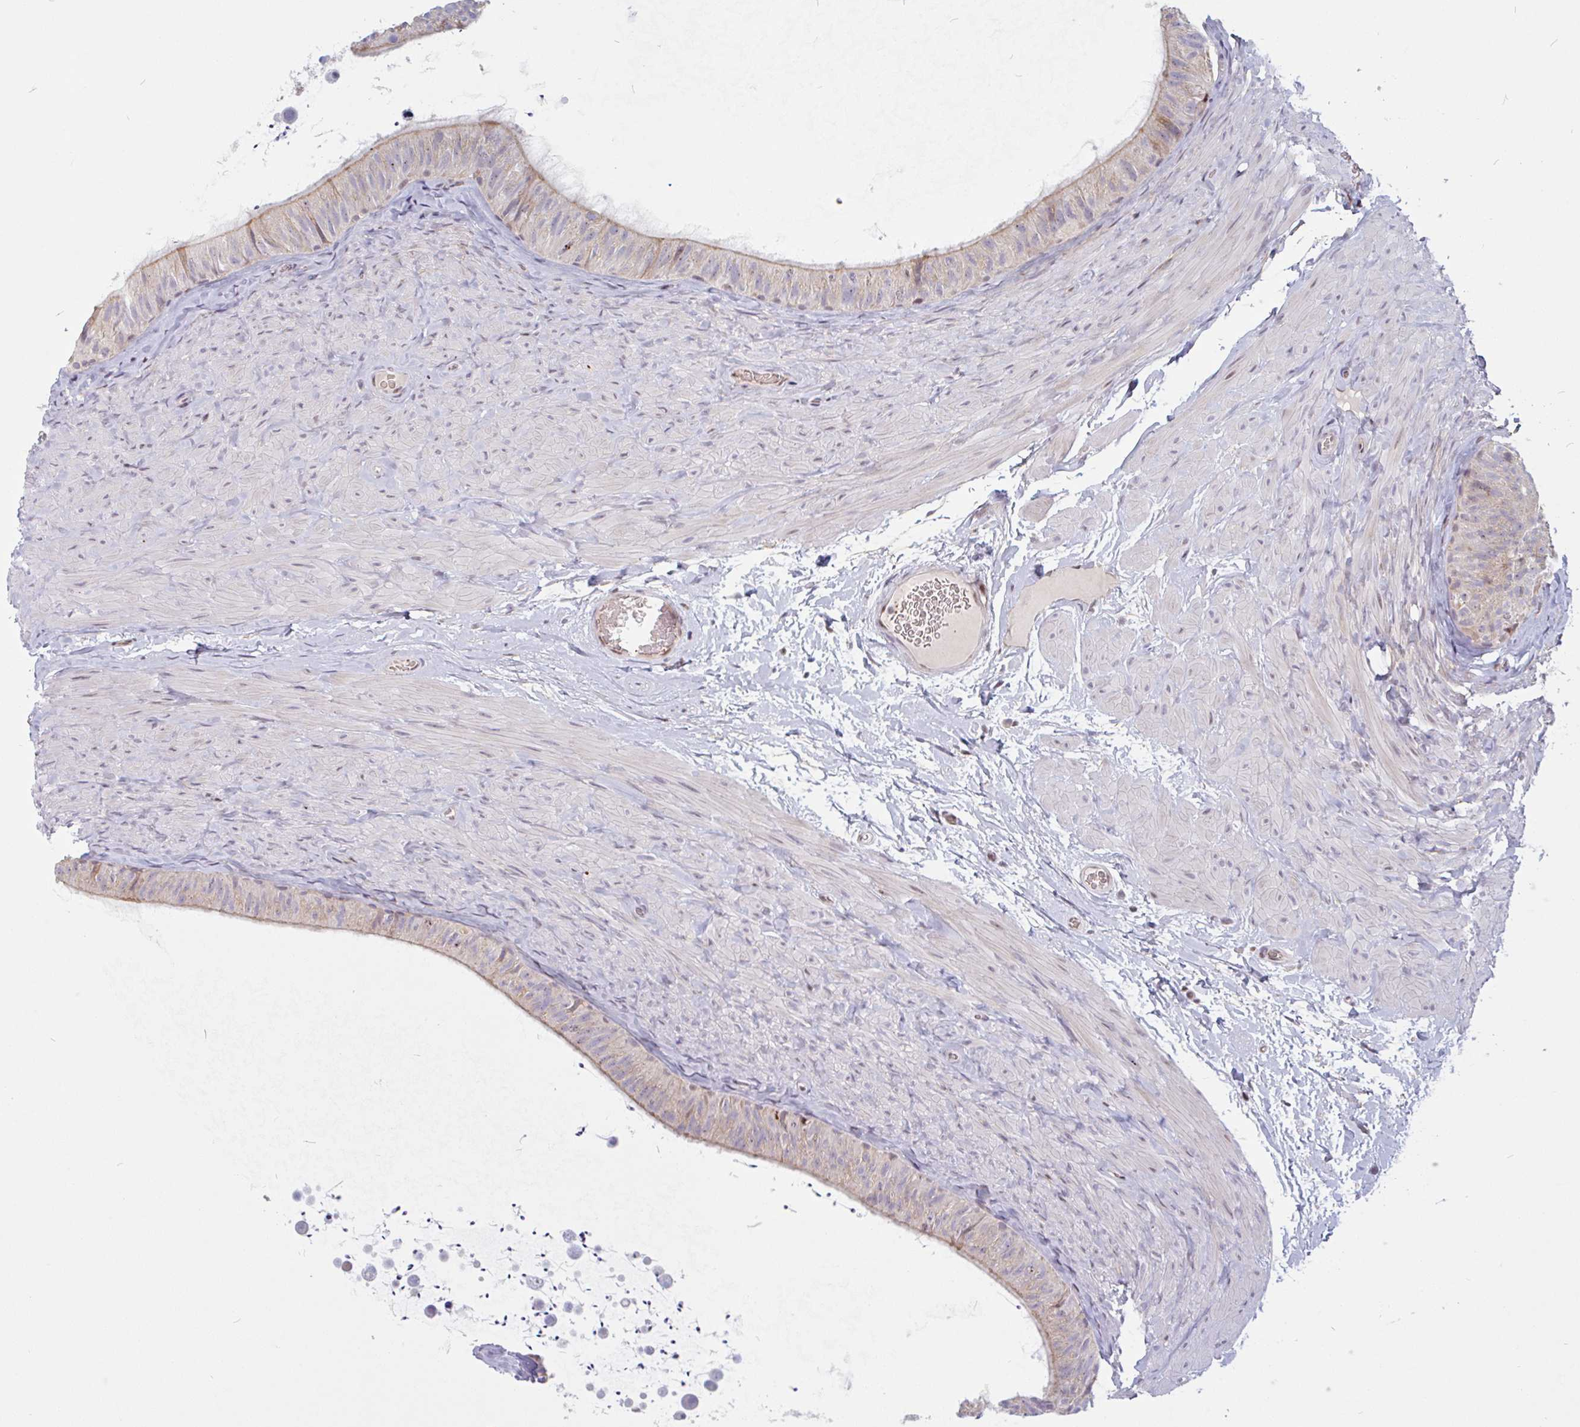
{"staining": {"intensity": "weak", "quantity": "25%-75%", "location": "cytoplasmic/membranous"}, "tissue": "epididymis", "cell_type": "Glandular cells", "image_type": "normal", "snomed": [{"axis": "morphology", "description": "Normal tissue, NOS"}, {"axis": "topography", "description": "Epididymis, spermatic cord, NOS"}, {"axis": "topography", "description": "Epididymis"}], "caption": "Protein analysis of unremarkable epididymis displays weak cytoplasmic/membranous expression in approximately 25%-75% of glandular cells.", "gene": "TMEM119", "patient": {"sex": "male", "age": 31}}